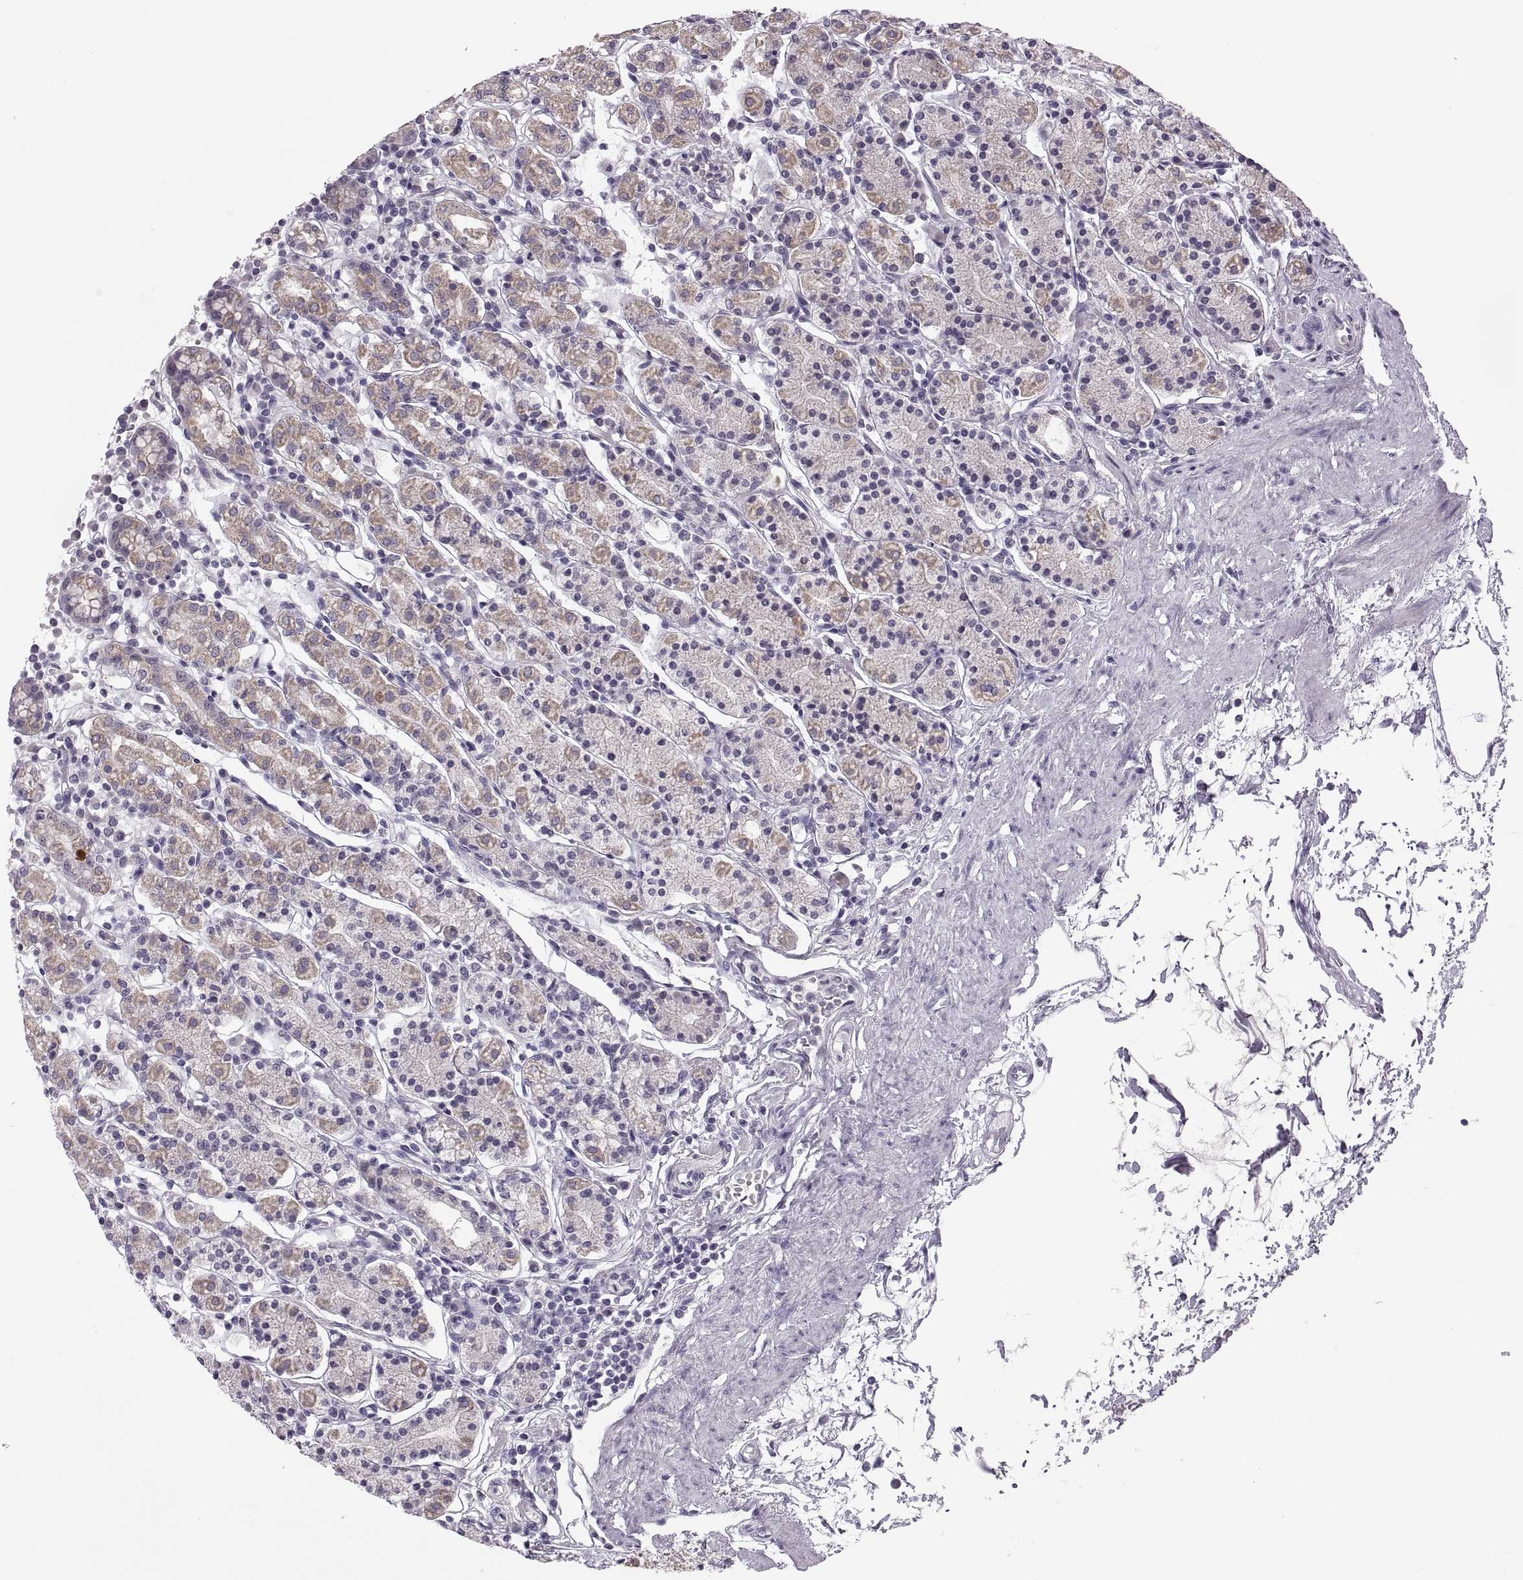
{"staining": {"intensity": "weak", "quantity": "<25%", "location": "cytoplasmic/membranous"}, "tissue": "stomach", "cell_type": "Glandular cells", "image_type": "normal", "snomed": [{"axis": "morphology", "description": "Normal tissue, NOS"}, {"axis": "topography", "description": "Stomach, upper"}, {"axis": "topography", "description": "Stomach"}], "caption": "DAB (3,3'-diaminobenzidine) immunohistochemical staining of normal human stomach displays no significant expression in glandular cells.", "gene": "ADH6", "patient": {"sex": "male", "age": 62}}